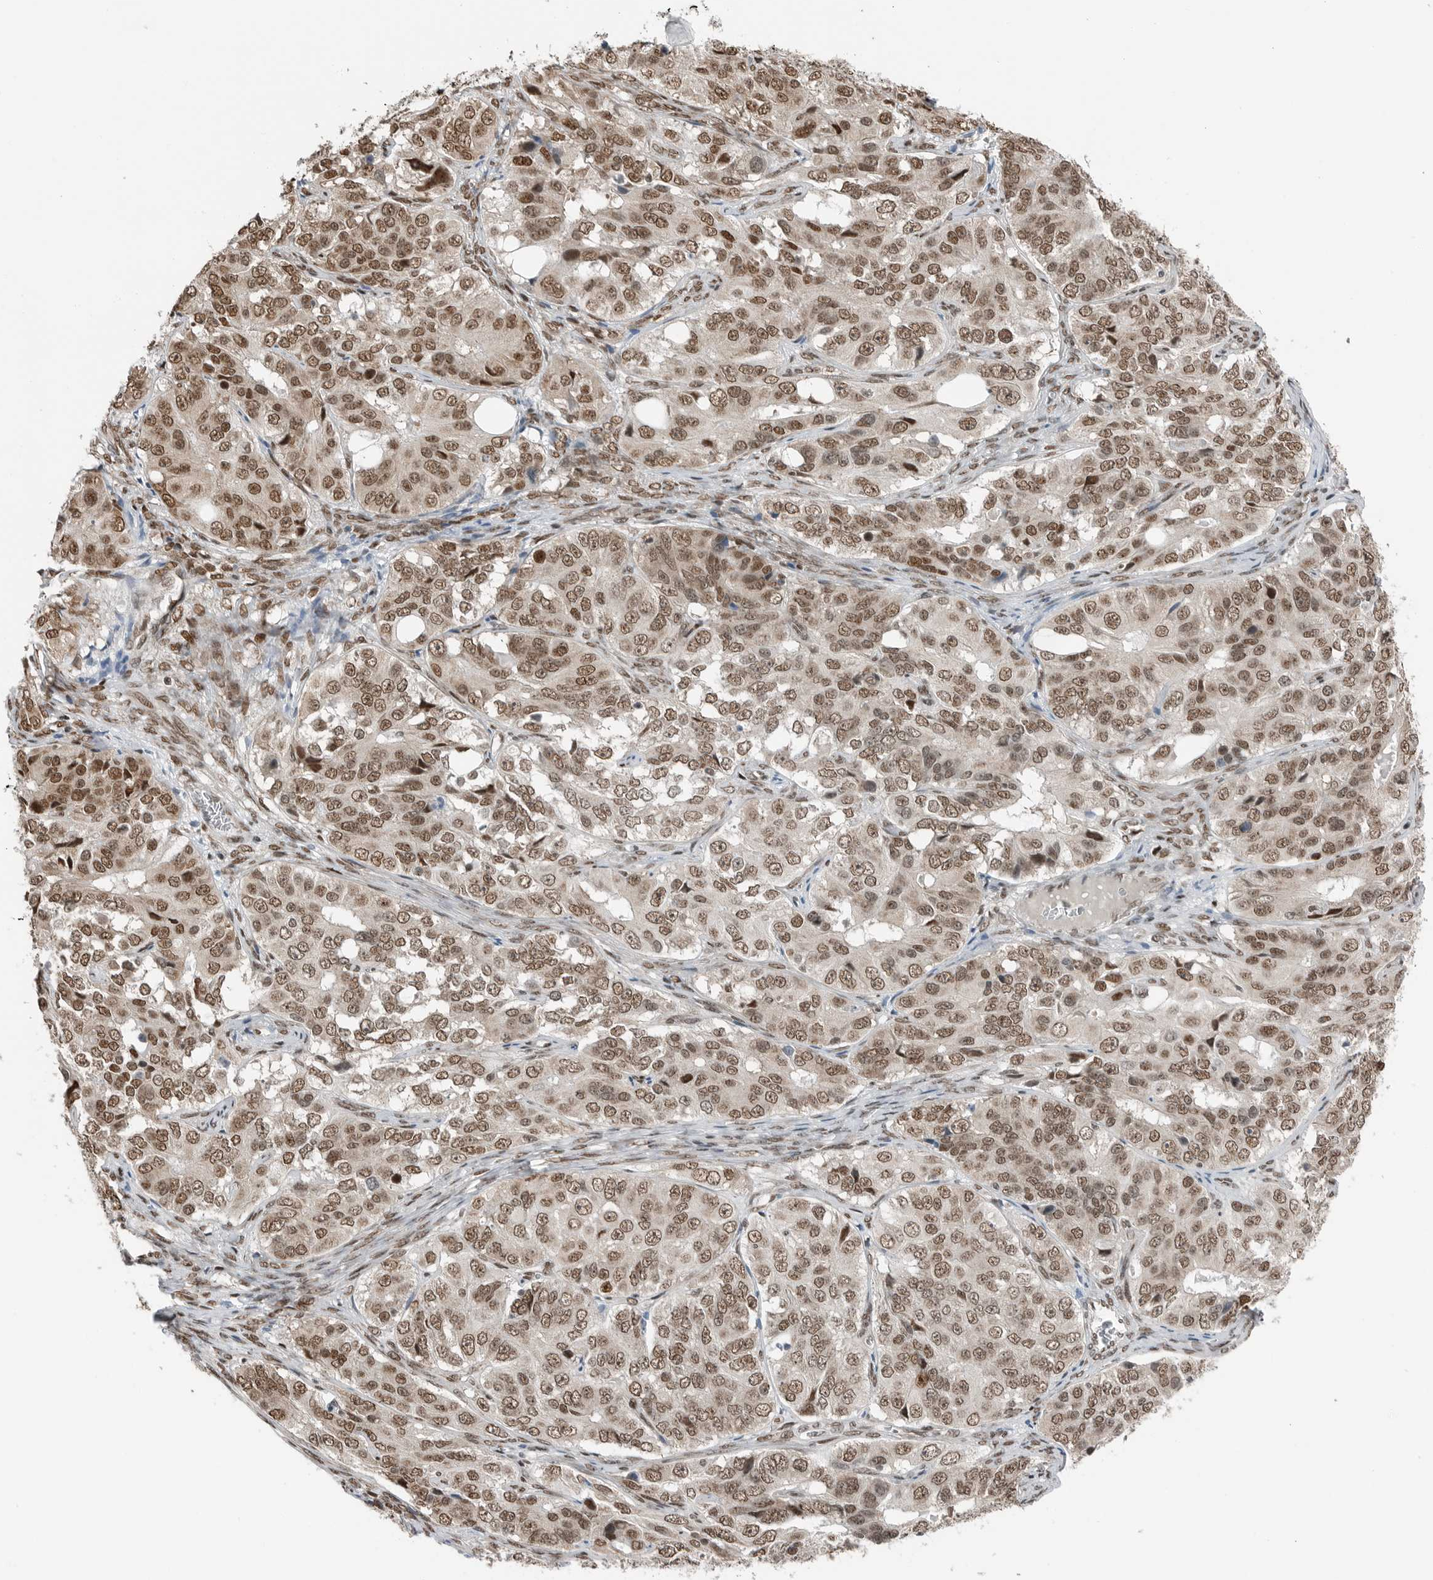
{"staining": {"intensity": "moderate", "quantity": ">75%", "location": "nuclear"}, "tissue": "ovarian cancer", "cell_type": "Tumor cells", "image_type": "cancer", "snomed": [{"axis": "morphology", "description": "Carcinoma, endometroid"}, {"axis": "topography", "description": "Ovary"}], "caption": "Immunohistochemical staining of human endometroid carcinoma (ovarian) displays medium levels of moderate nuclear staining in about >75% of tumor cells.", "gene": "BLZF1", "patient": {"sex": "female", "age": 51}}